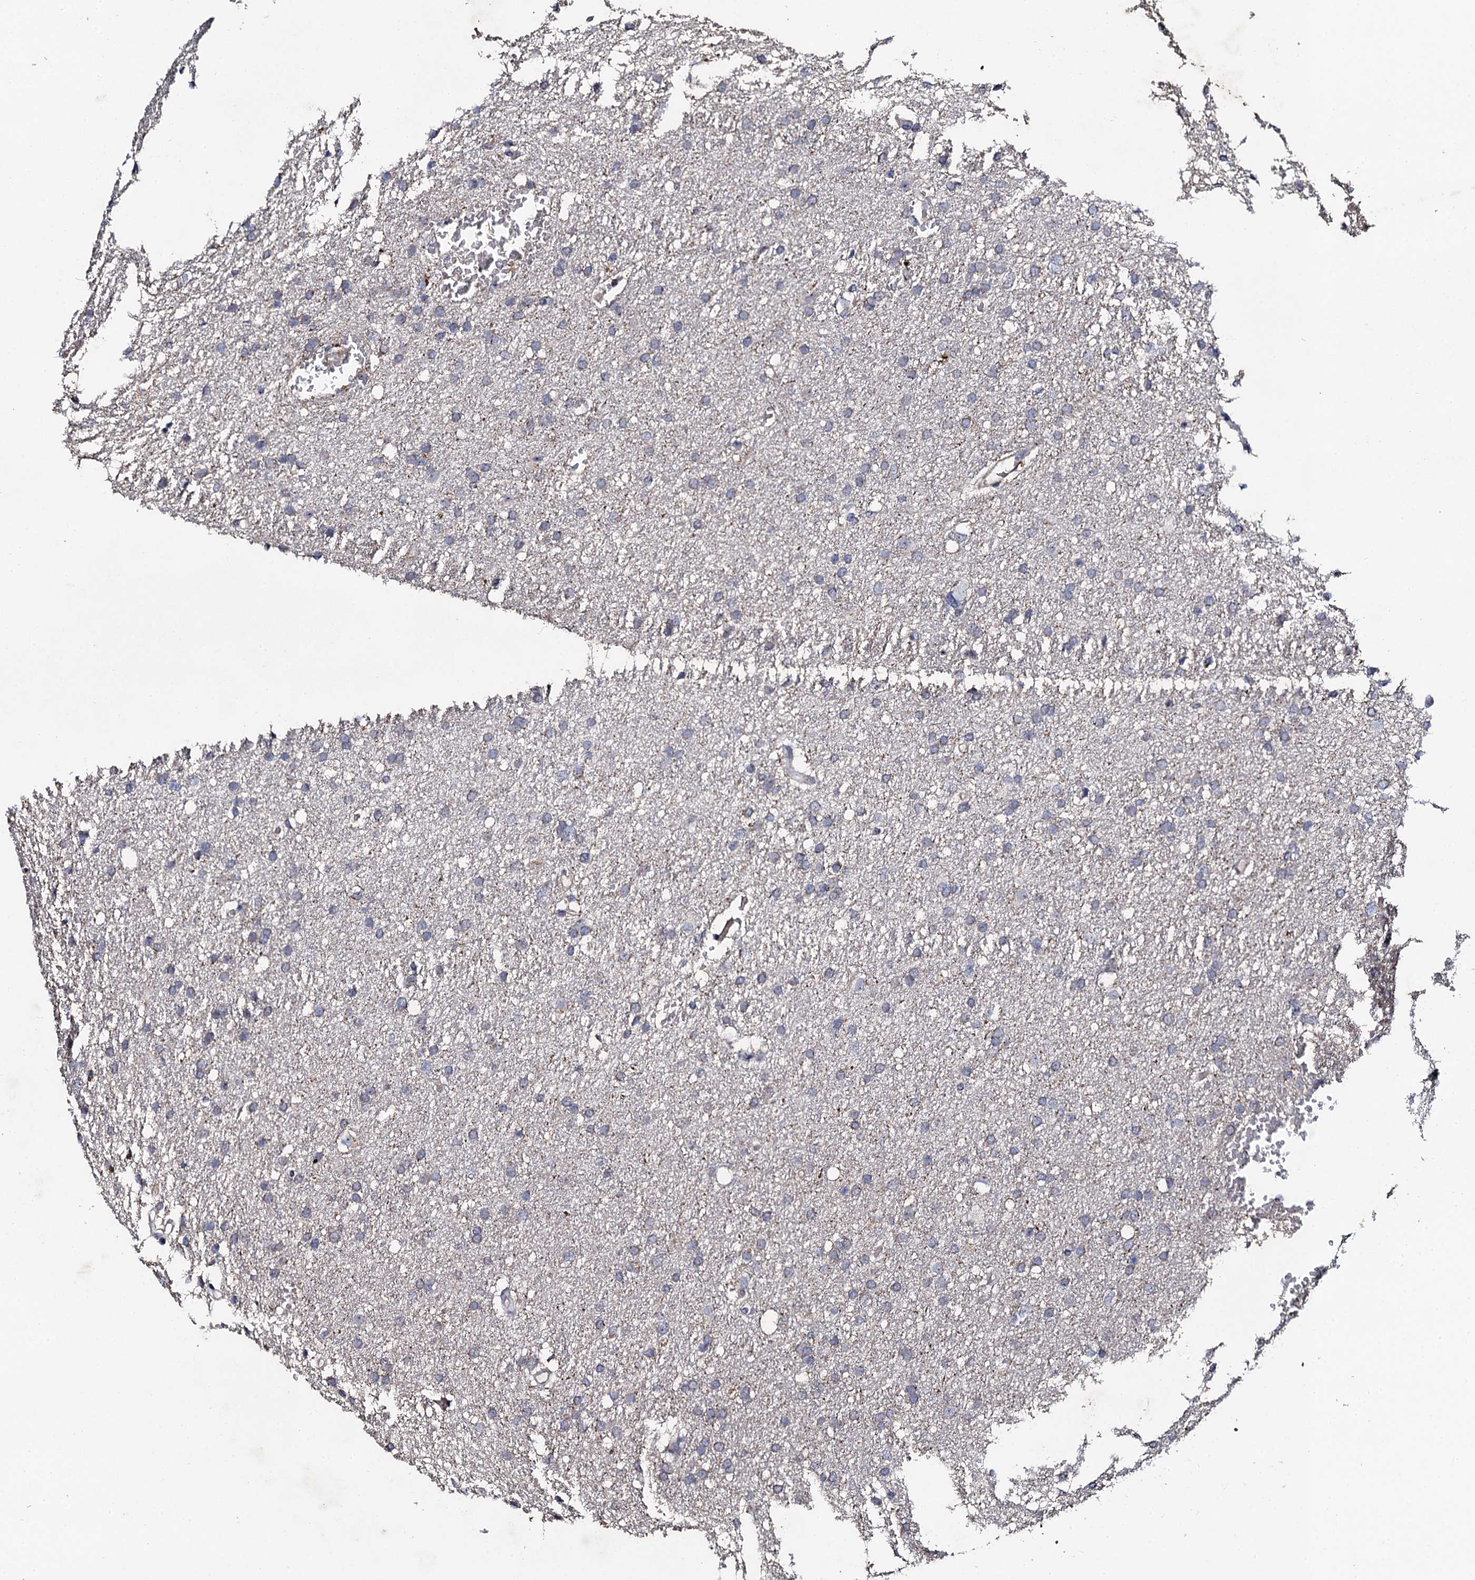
{"staining": {"intensity": "negative", "quantity": "none", "location": "none"}, "tissue": "glioma", "cell_type": "Tumor cells", "image_type": "cancer", "snomed": [{"axis": "morphology", "description": "Glioma, malignant, High grade"}, {"axis": "topography", "description": "Cerebral cortex"}], "caption": "The IHC image has no significant expression in tumor cells of malignant glioma (high-grade) tissue.", "gene": "GTPBP4", "patient": {"sex": "female", "age": 36}}